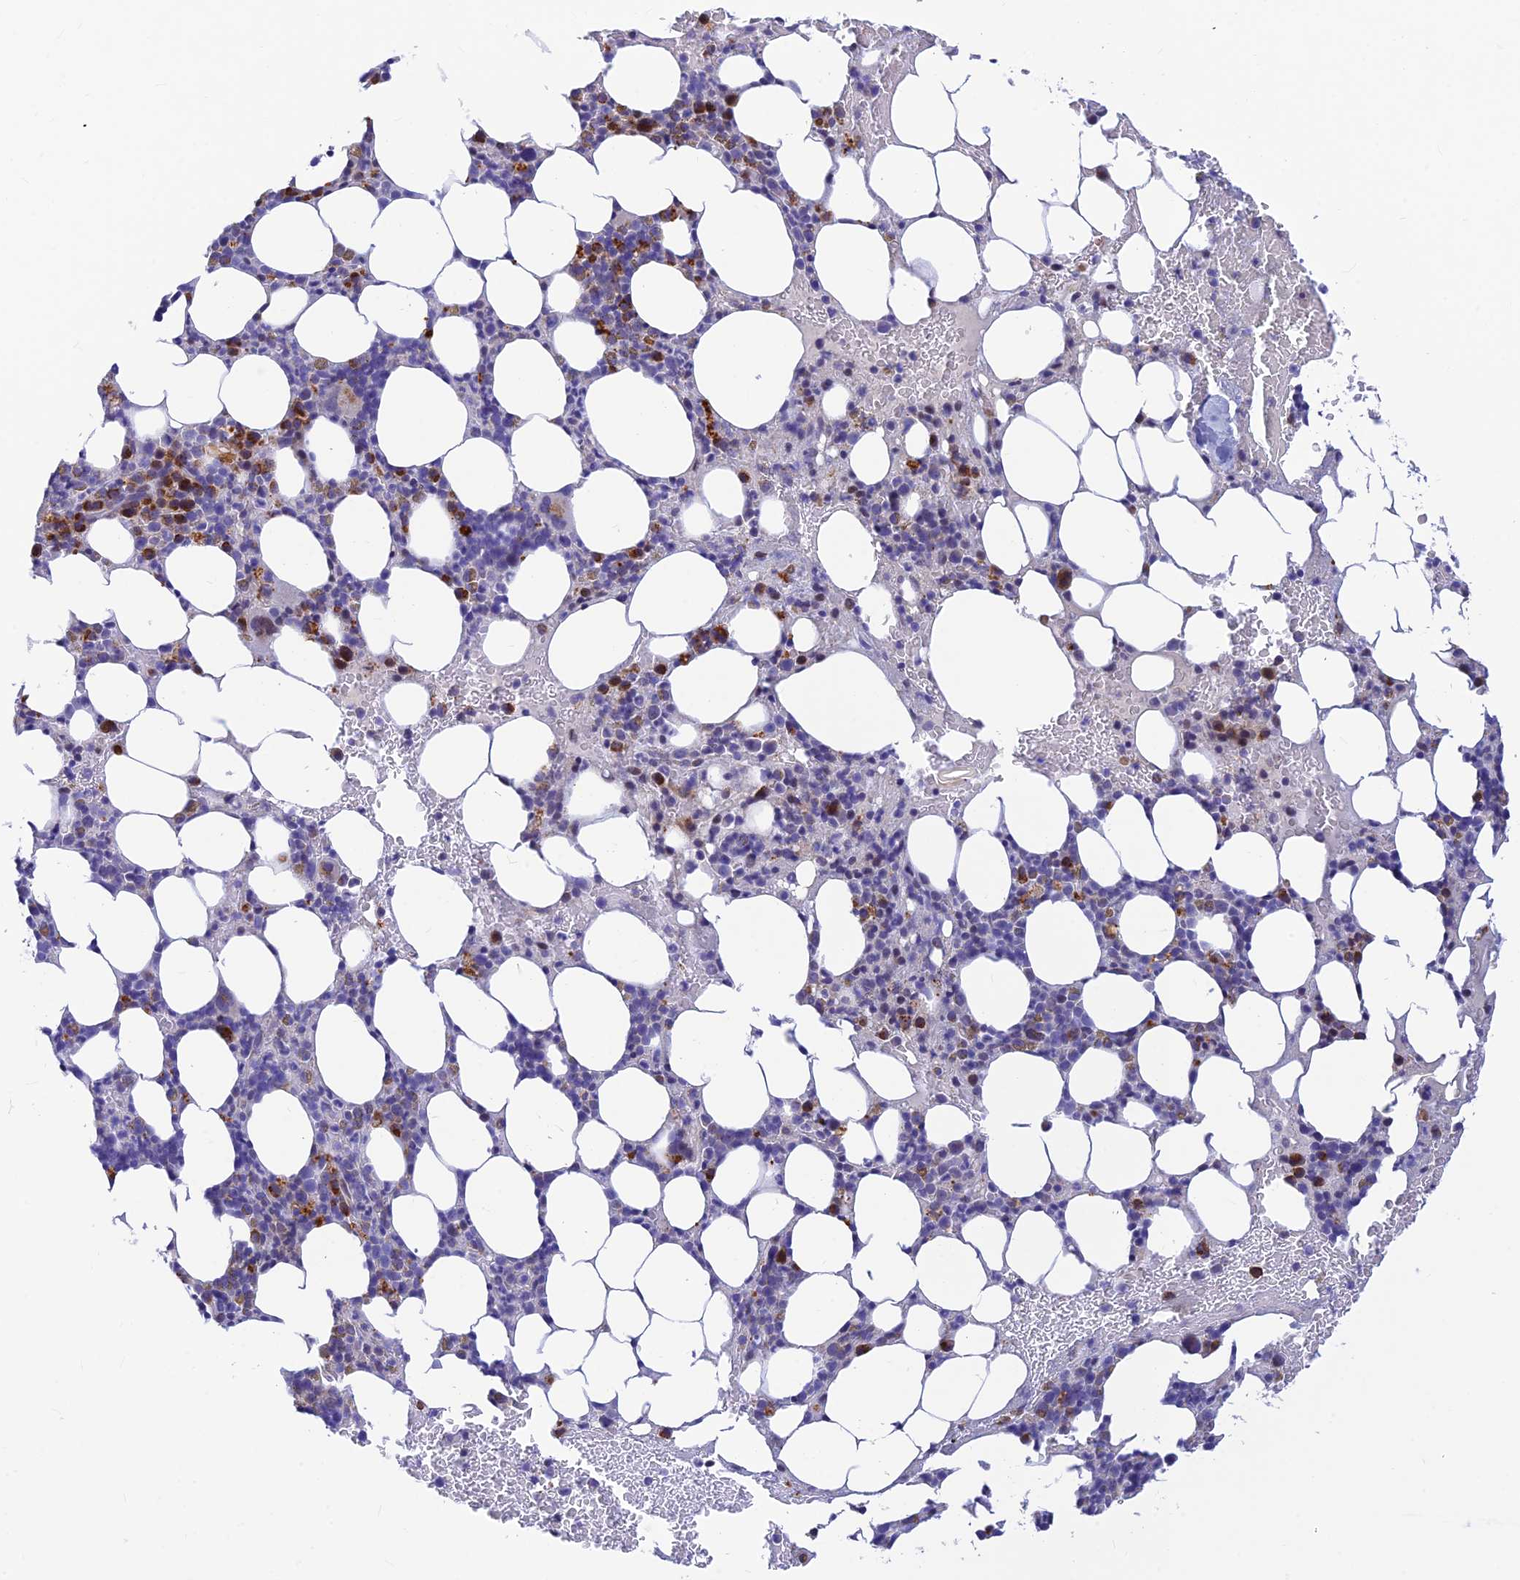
{"staining": {"intensity": "strong", "quantity": "<25%", "location": "cytoplasmic/membranous"}, "tissue": "bone marrow", "cell_type": "Hematopoietic cells", "image_type": "normal", "snomed": [{"axis": "morphology", "description": "Normal tissue, NOS"}, {"axis": "topography", "description": "Bone marrow"}], "caption": "Bone marrow stained with immunohistochemistry (IHC) shows strong cytoplasmic/membranous positivity in approximately <25% of hematopoietic cells.", "gene": "INKA1", "patient": {"sex": "male", "age": 78}}